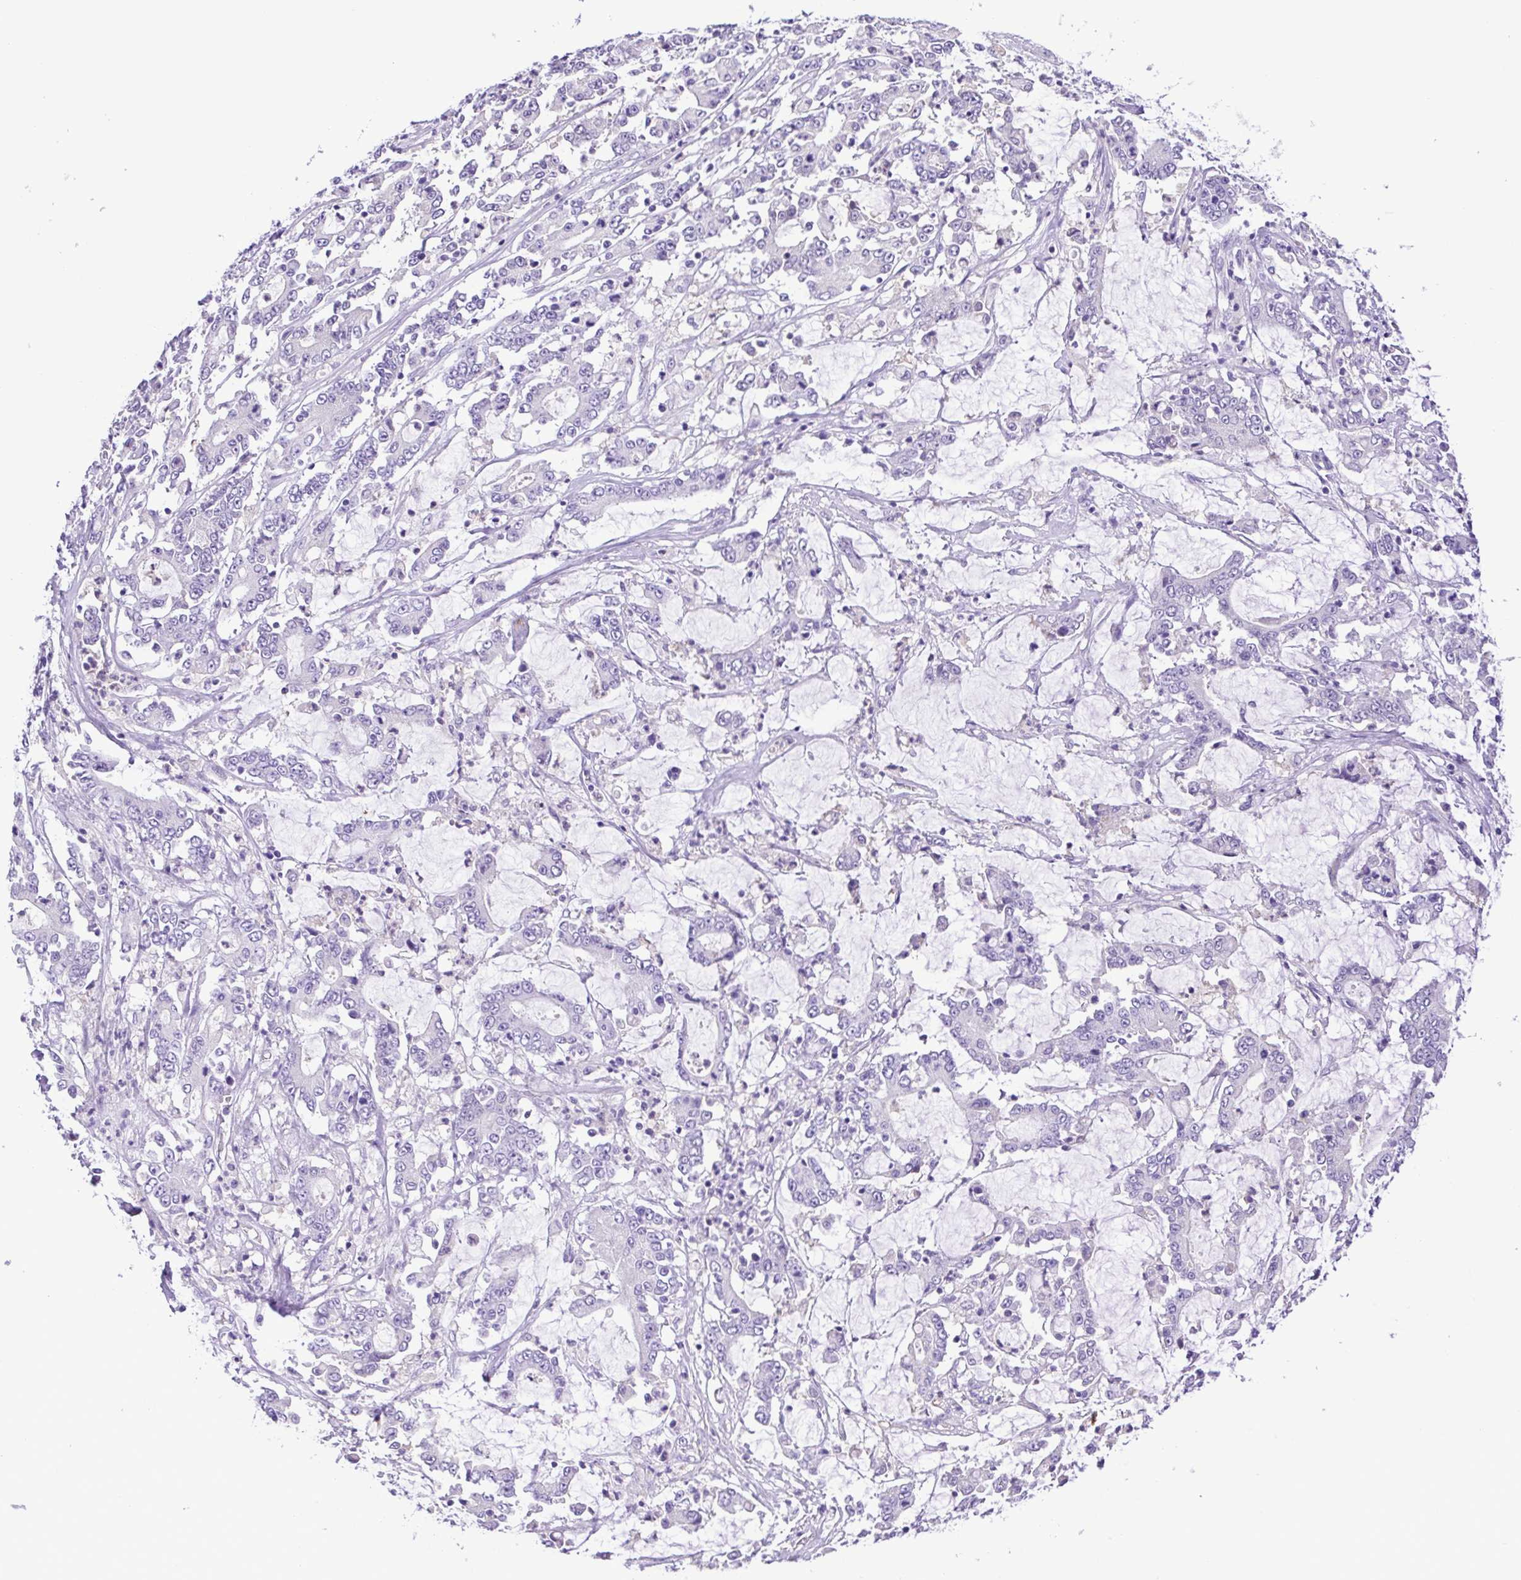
{"staining": {"intensity": "negative", "quantity": "none", "location": "none"}, "tissue": "stomach cancer", "cell_type": "Tumor cells", "image_type": "cancer", "snomed": [{"axis": "morphology", "description": "Adenocarcinoma, NOS"}, {"axis": "topography", "description": "Stomach, upper"}], "caption": "Immunohistochemical staining of human adenocarcinoma (stomach) exhibits no significant staining in tumor cells. The staining was performed using DAB to visualize the protein expression in brown, while the nuclei were stained in blue with hematoxylin (Magnification: 20x).", "gene": "SYT1", "patient": {"sex": "male", "age": 68}}